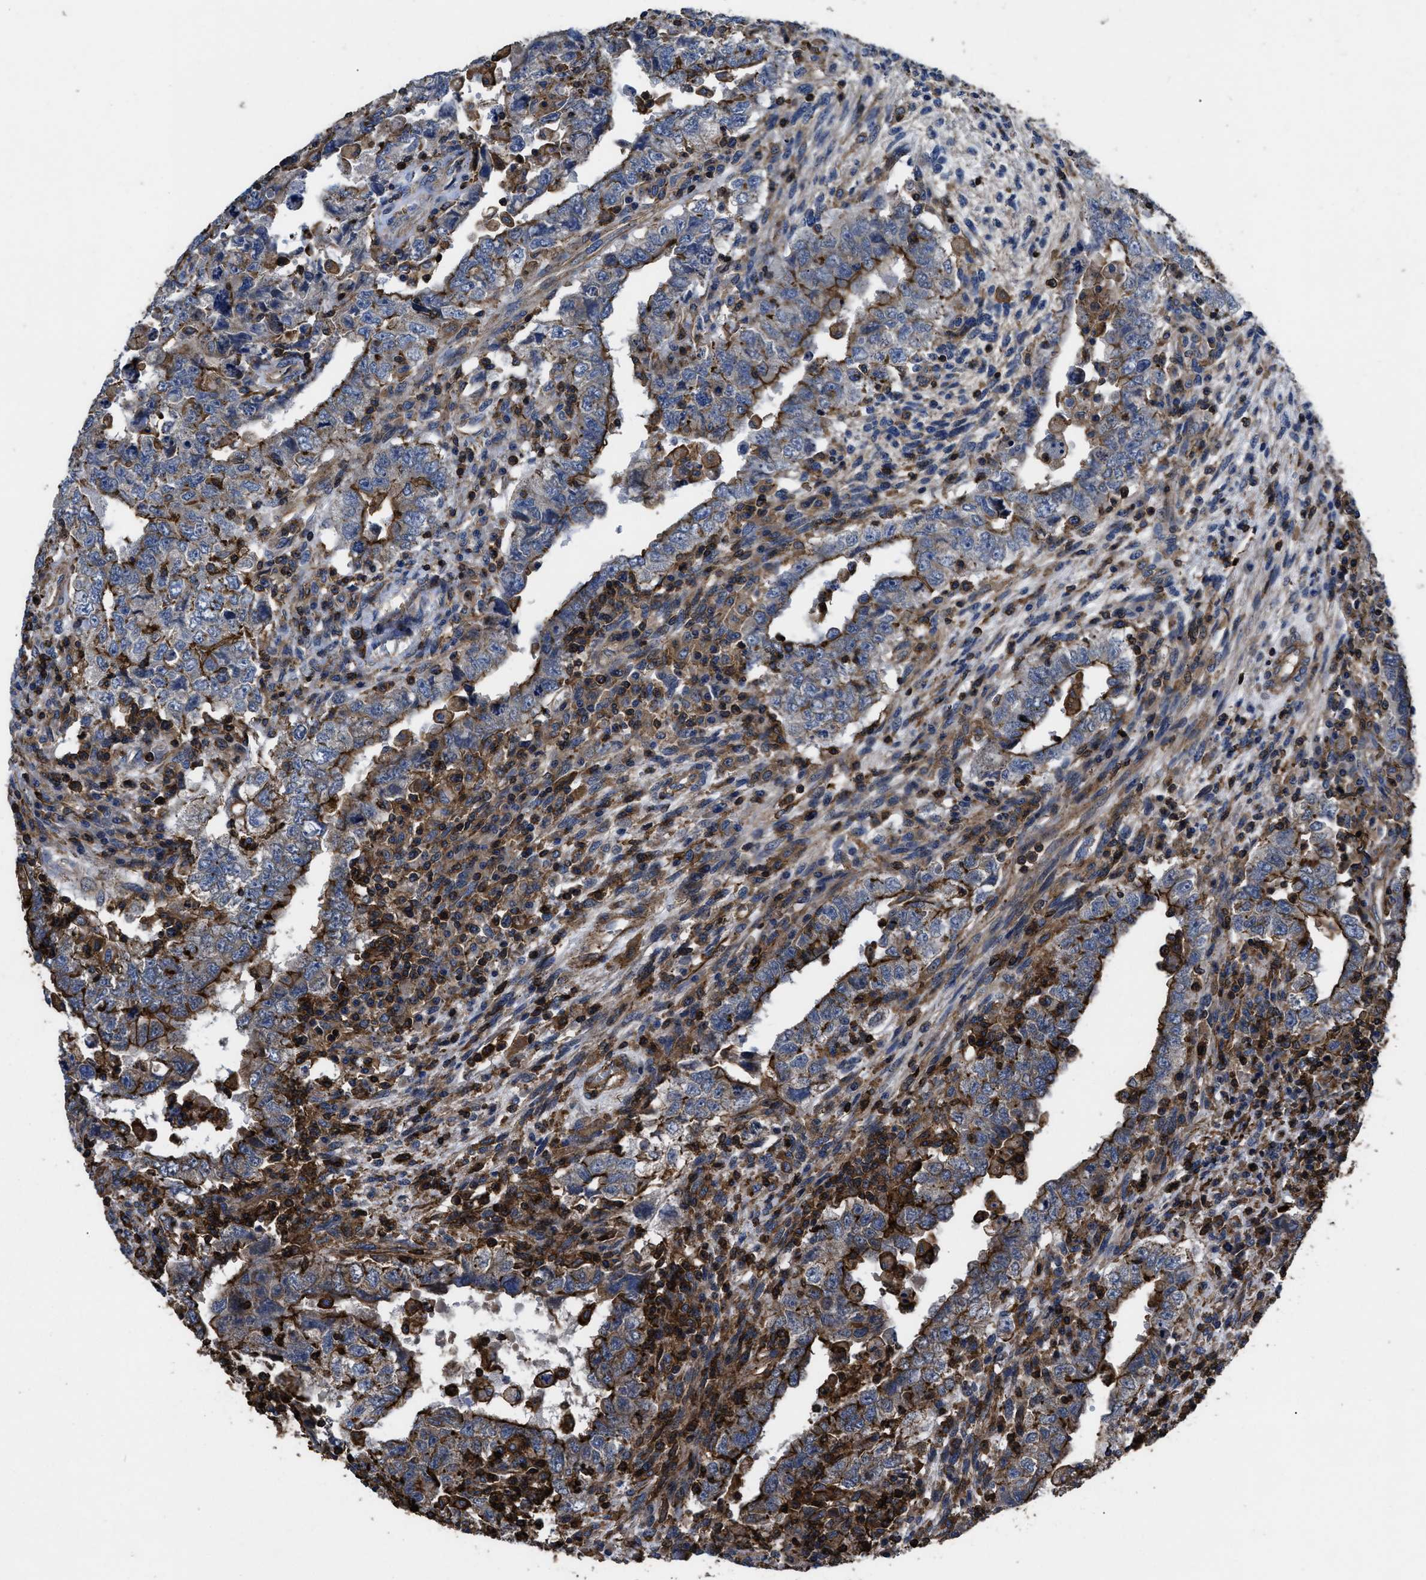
{"staining": {"intensity": "strong", "quantity": ">75%", "location": "cytoplasmic/membranous"}, "tissue": "testis cancer", "cell_type": "Tumor cells", "image_type": "cancer", "snomed": [{"axis": "morphology", "description": "Carcinoma, Embryonal, NOS"}, {"axis": "topography", "description": "Testis"}], "caption": "Embryonal carcinoma (testis) stained with immunohistochemistry reveals strong cytoplasmic/membranous staining in about >75% of tumor cells.", "gene": "SCUBE2", "patient": {"sex": "male", "age": 26}}